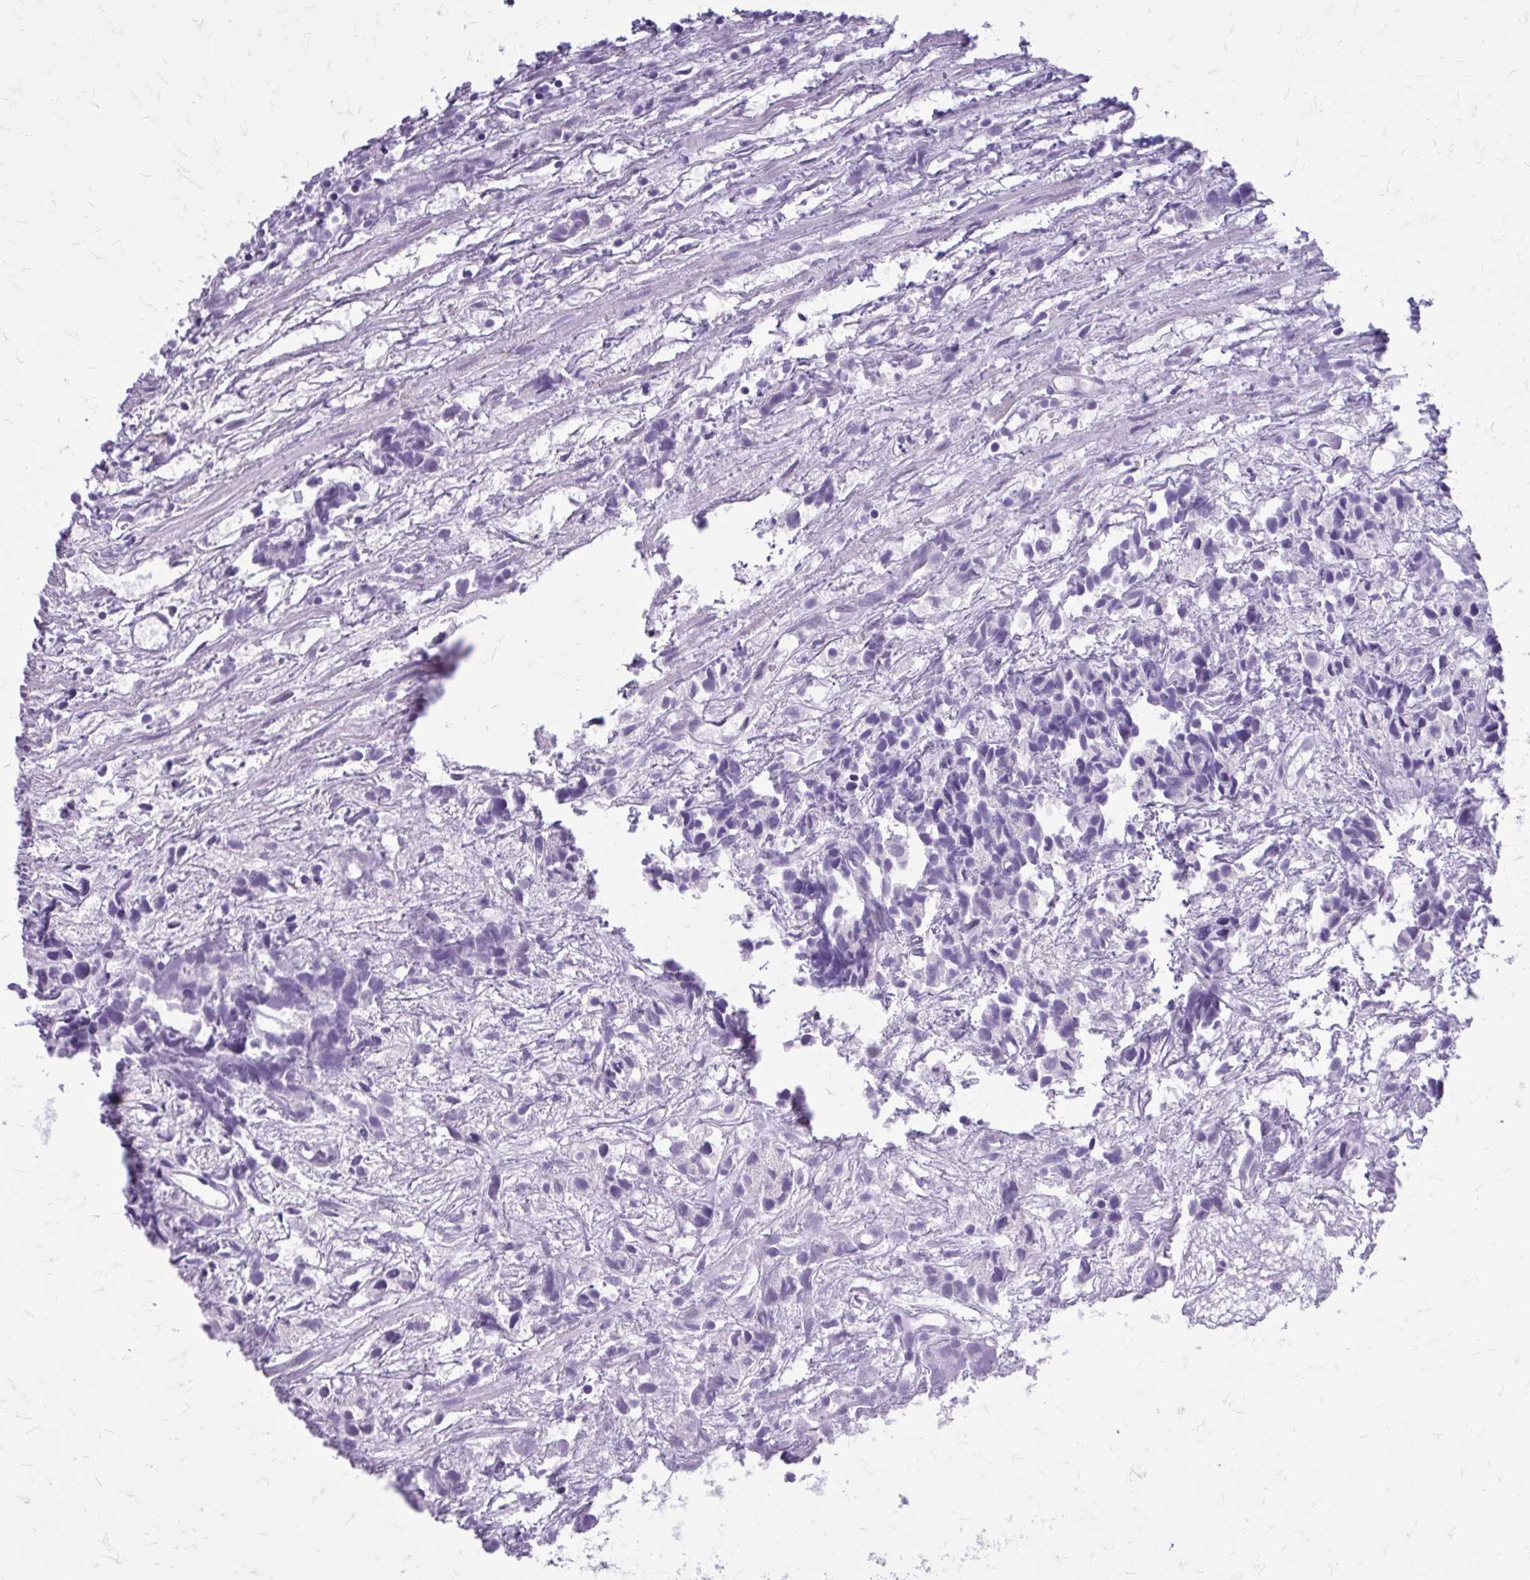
{"staining": {"intensity": "negative", "quantity": "none", "location": "none"}, "tissue": "prostate cancer", "cell_type": "Tumor cells", "image_type": "cancer", "snomed": [{"axis": "morphology", "description": "Adenocarcinoma, High grade"}, {"axis": "topography", "description": "Prostate"}], "caption": "Immunohistochemistry of prostate high-grade adenocarcinoma displays no positivity in tumor cells. The staining was performed using DAB (3,3'-diaminobenzidine) to visualize the protein expression in brown, while the nuclei were stained in blue with hematoxylin (Magnification: 20x).", "gene": "LCN15", "patient": {"sex": "male", "age": 58}}